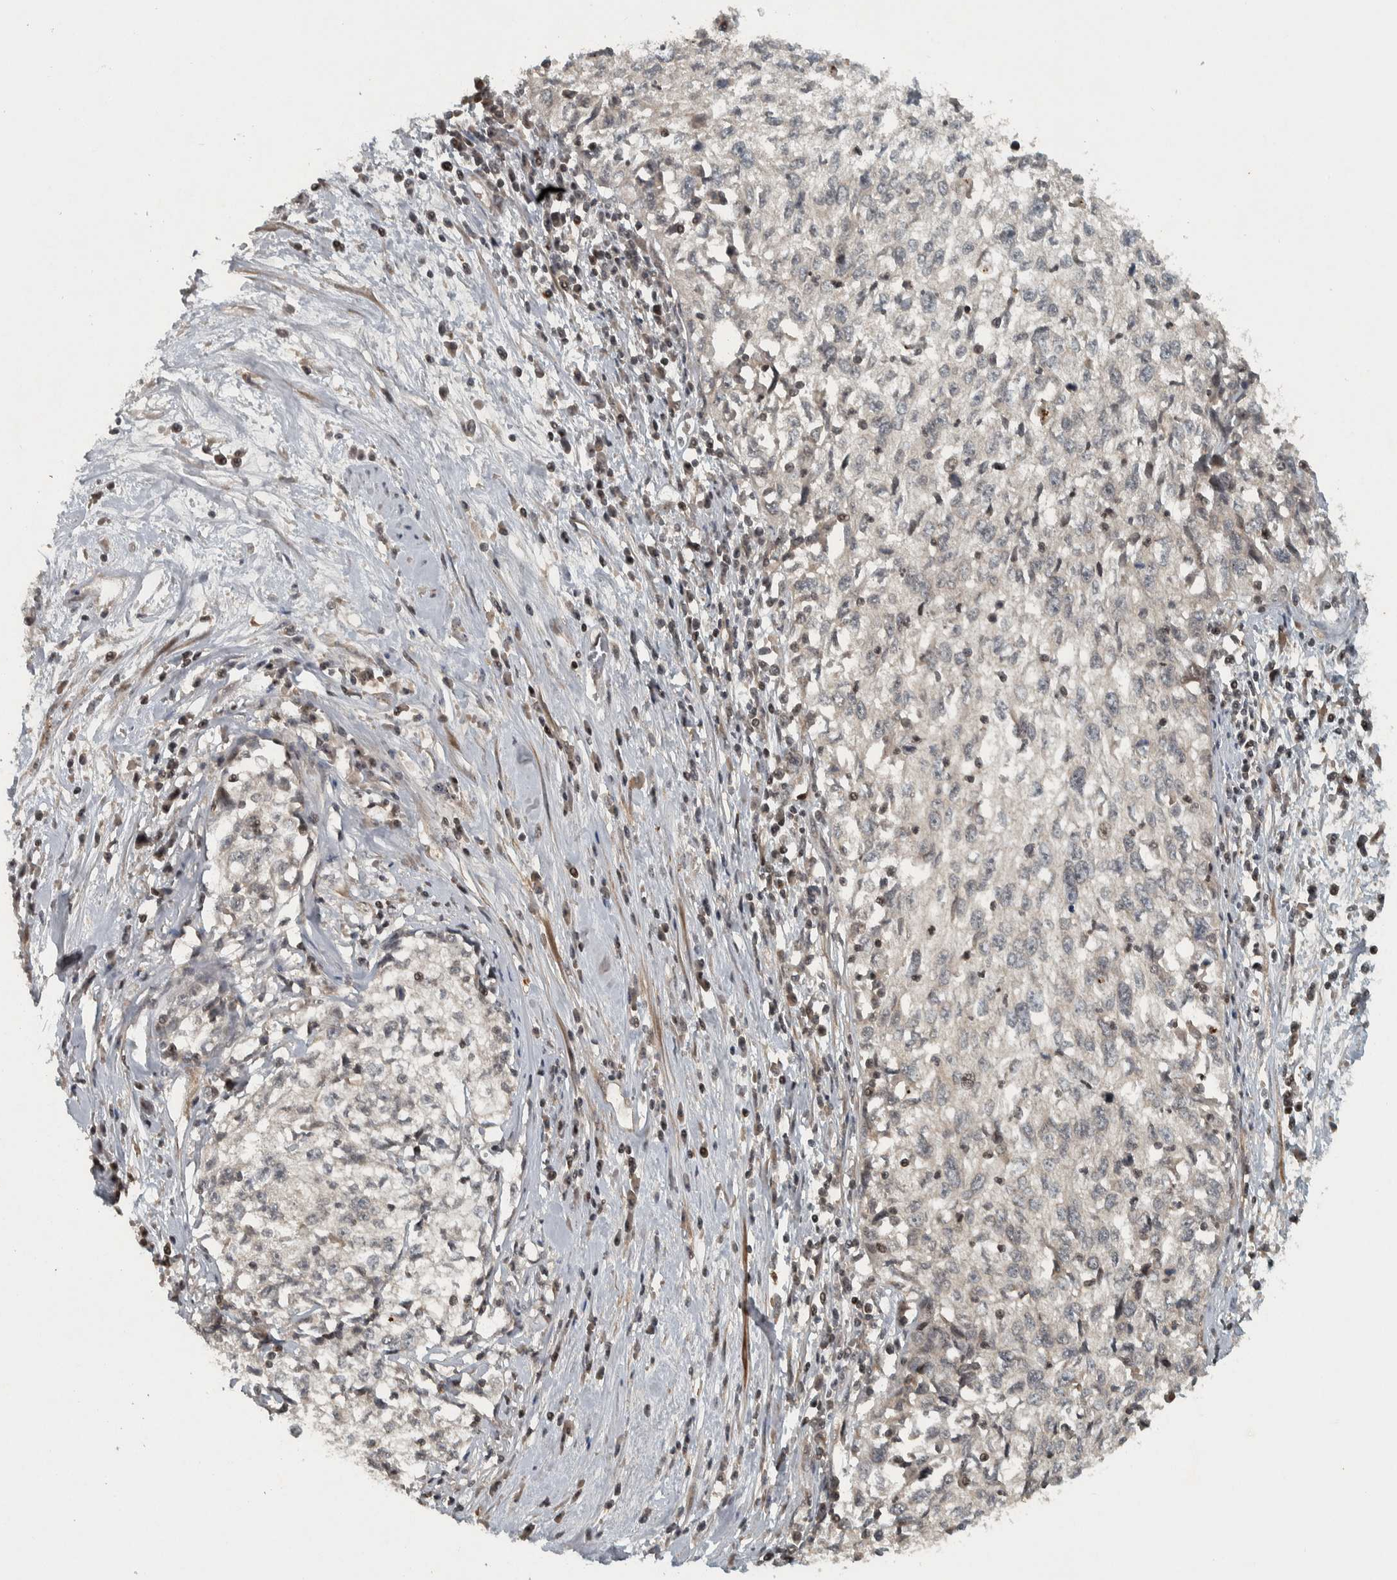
{"staining": {"intensity": "negative", "quantity": "none", "location": "none"}, "tissue": "cervical cancer", "cell_type": "Tumor cells", "image_type": "cancer", "snomed": [{"axis": "morphology", "description": "Squamous cell carcinoma, NOS"}, {"axis": "topography", "description": "Cervix"}], "caption": "IHC histopathology image of neoplastic tissue: cervical cancer stained with DAB exhibits no significant protein expression in tumor cells.", "gene": "KIFAP3", "patient": {"sex": "female", "age": 57}}